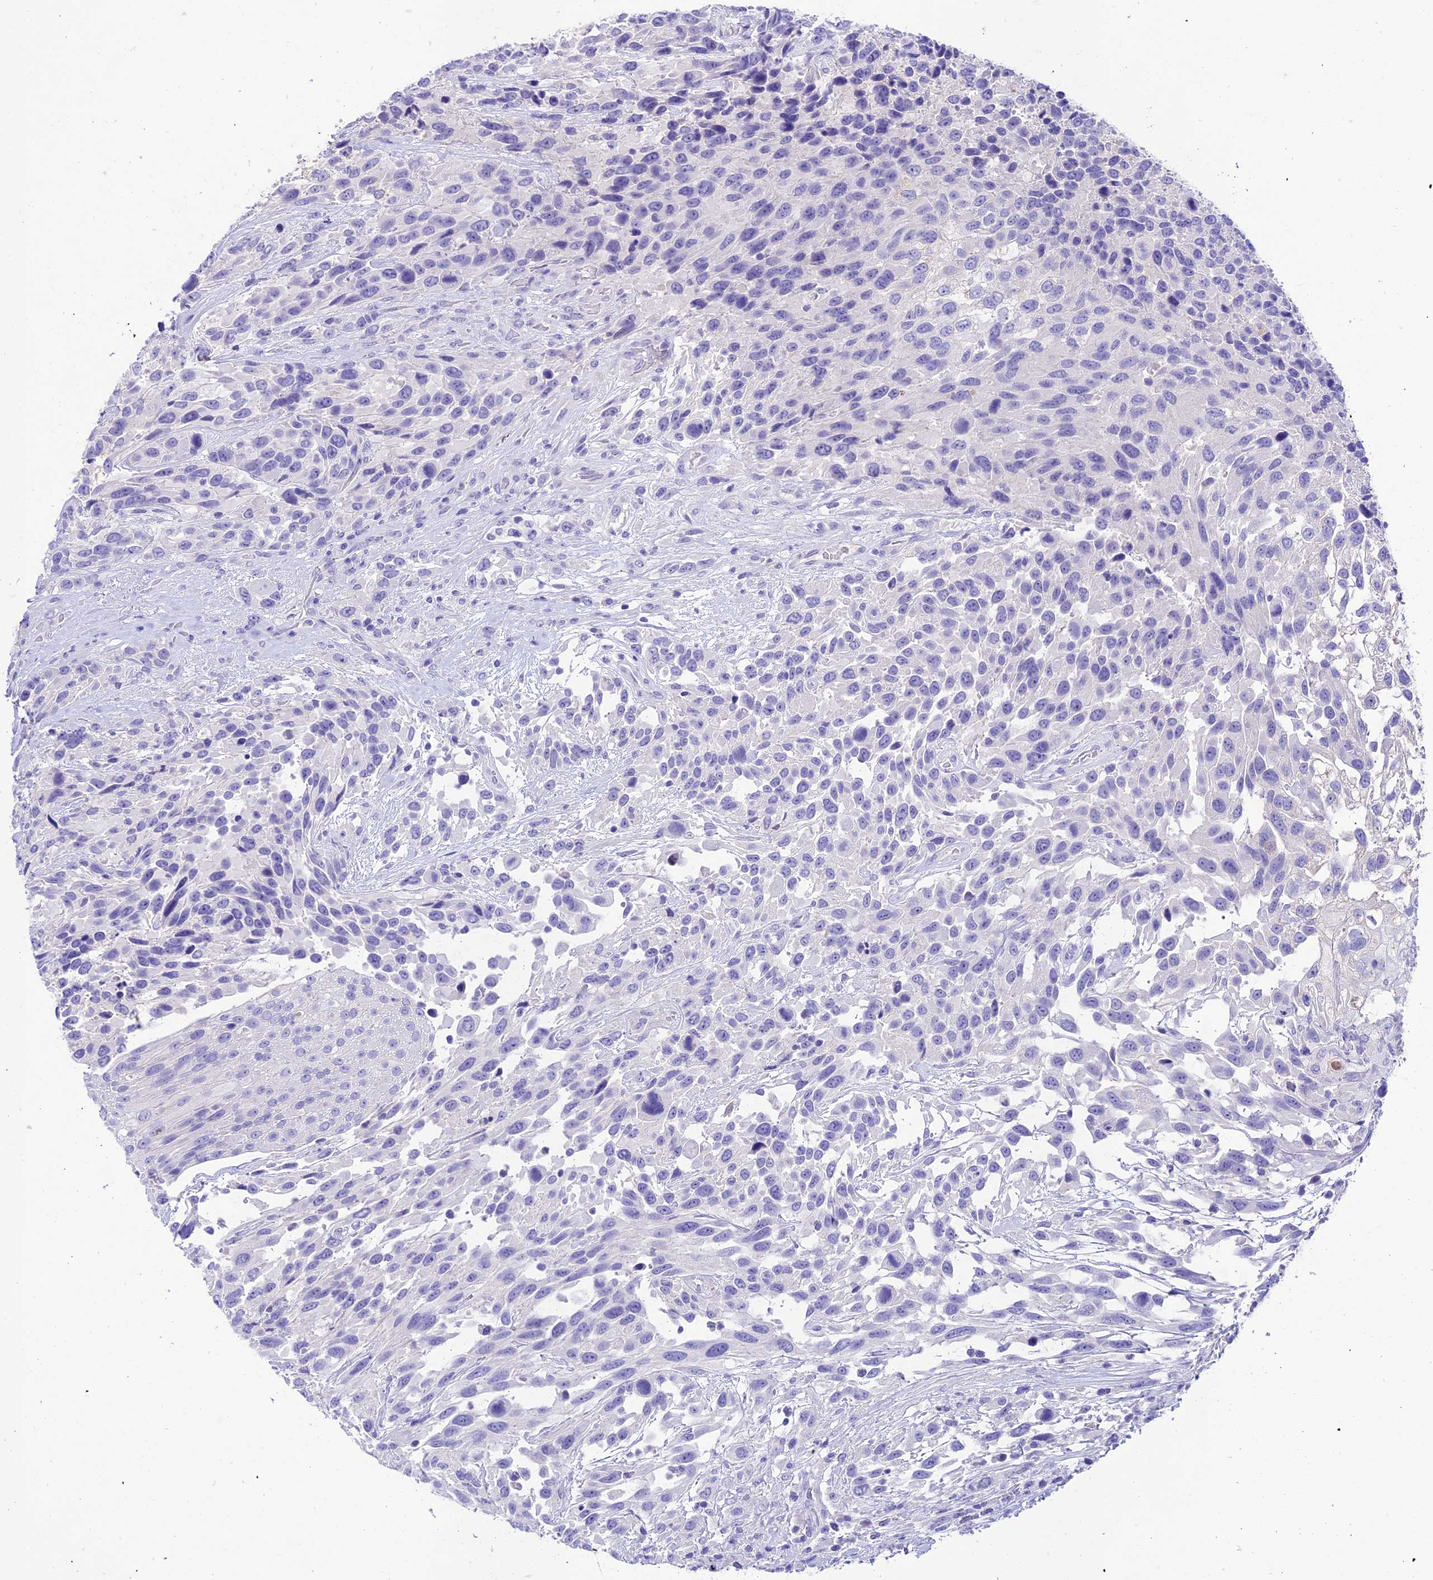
{"staining": {"intensity": "negative", "quantity": "none", "location": "none"}, "tissue": "urothelial cancer", "cell_type": "Tumor cells", "image_type": "cancer", "snomed": [{"axis": "morphology", "description": "Urothelial carcinoma, High grade"}, {"axis": "topography", "description": "Urinary bladder"}], "caption": "DAB (3,3'-diaminobenzidine) immunohistochemical staining of human urothelial cancer displays no significant staining in tumor cells.", "gene": "NLRP6", "patient": {"sex": "female", "age": 70}}